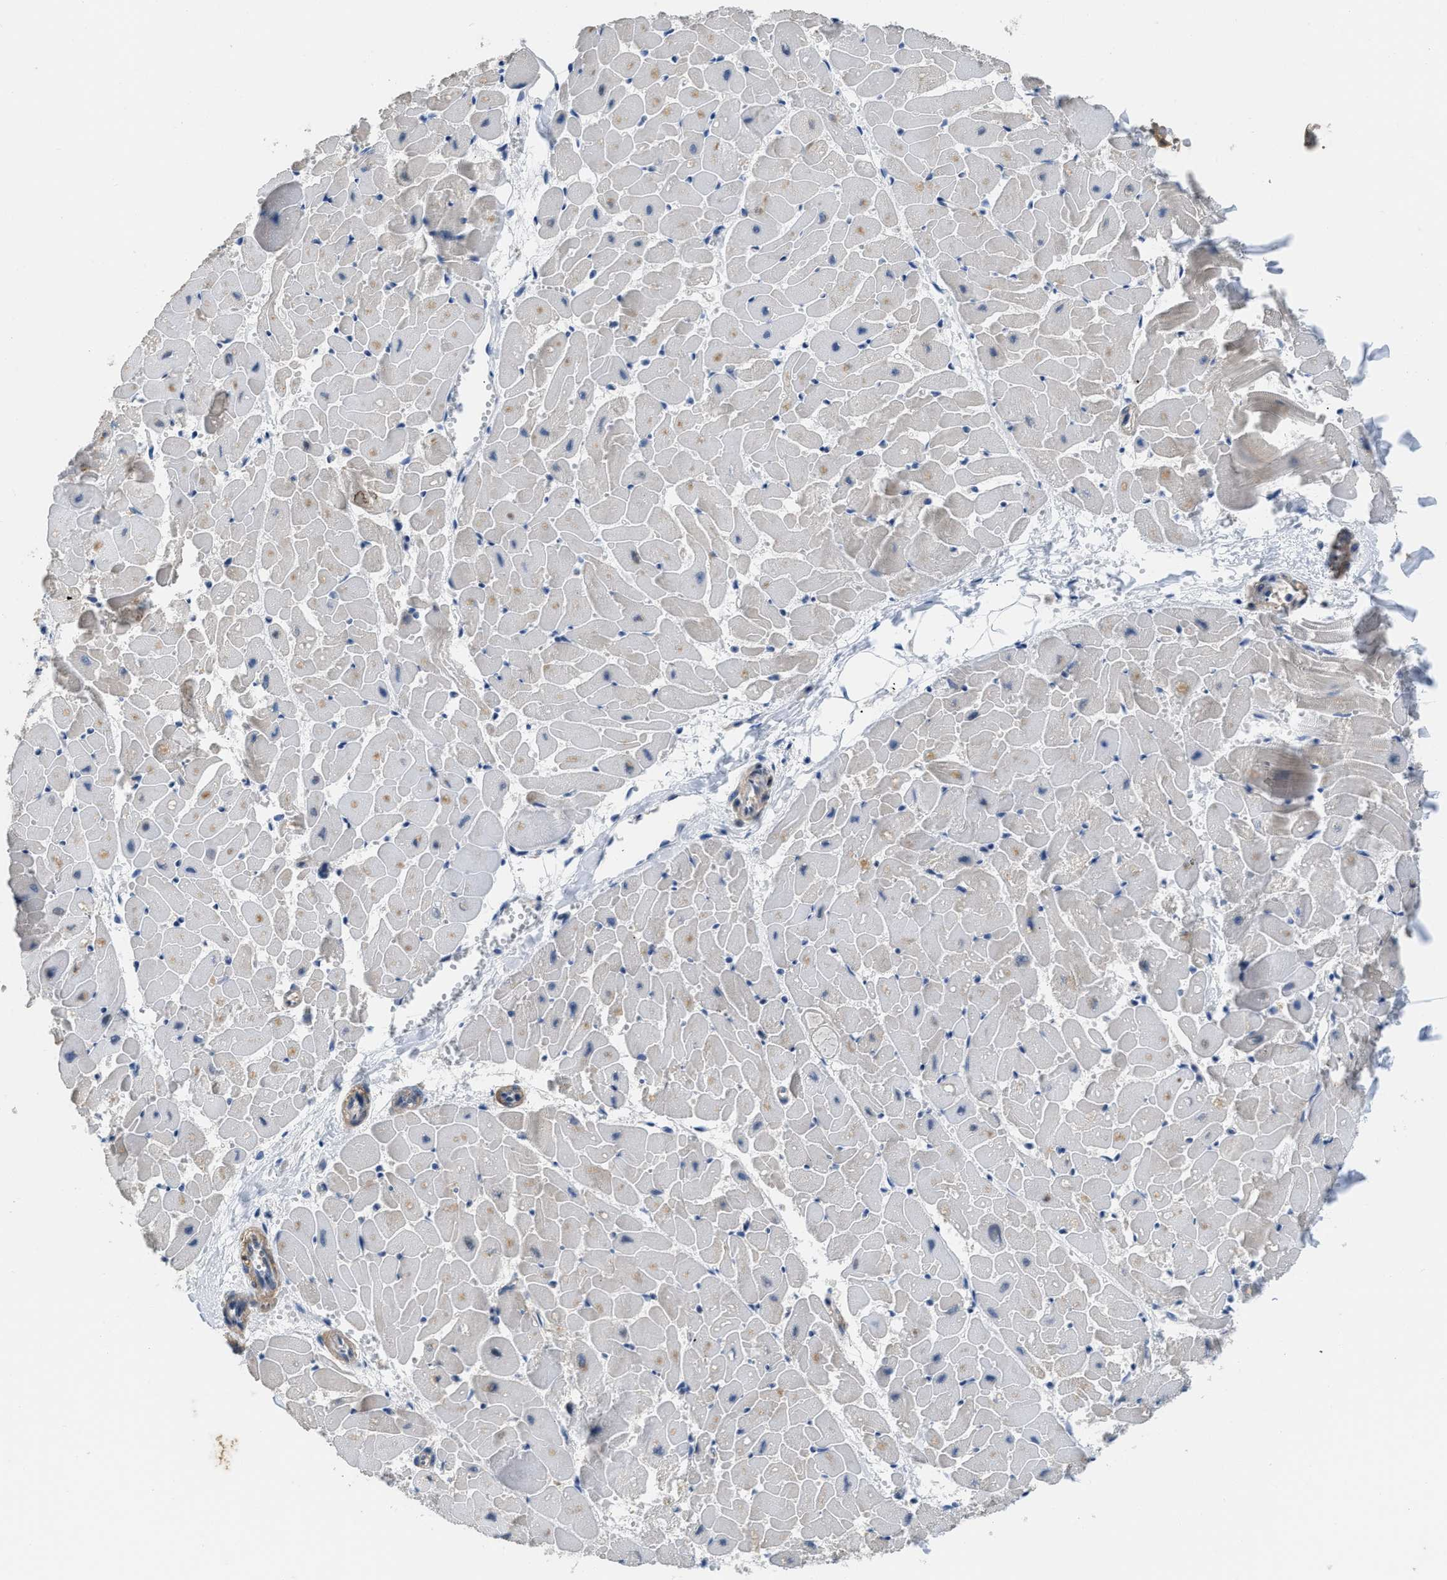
{"staining": {"intensity": "weak", "quantity": "25%-75%", "location": "cytoplasmic/membranous"}, "tissue": "heart muscle", "cell_type": "Cardiomyocytes", "image_type": "normal", "snomed": [{"axis": "morphology", "description": "Normal tissue, NOS"}, {"axis": "topography", "description": "Heart"}], "caption": "DAB (3,3'-diaminobenzidine) immunohistochemical staining of benign heart muscle reveals weak cytoplasmic/membranous protein staining in approximately 25%-75% of cardiomyocytes.", "gene": "TES", "patient": {"sex": "female", "age": 19}}